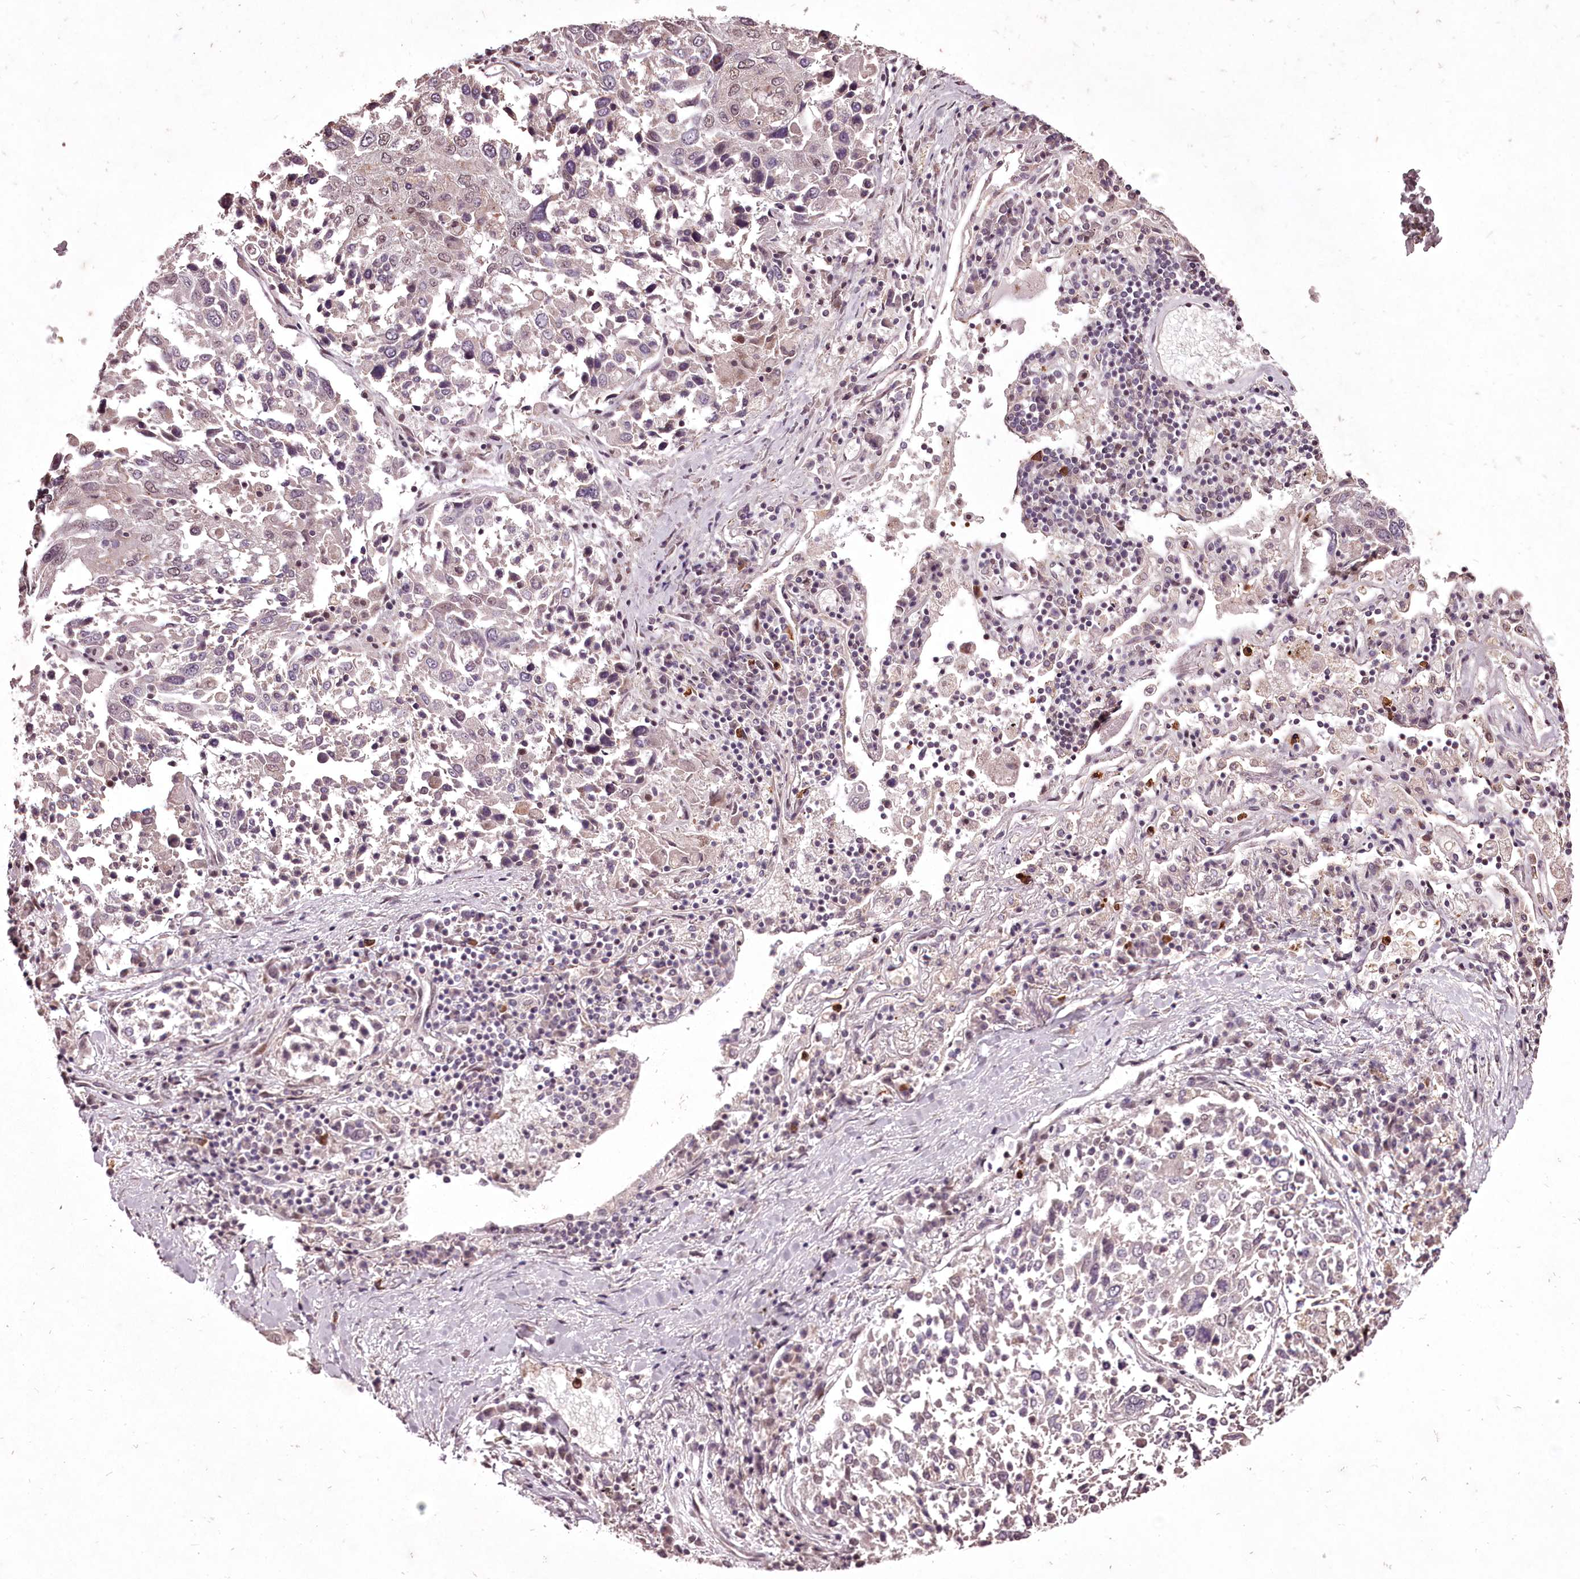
{"staining": {"intensity": "weak", "quantity": "25%-75%", "location": "nuclear"}, "tissue": "lung cancer", "cell_type": "Tumor cells", "image_type": "cancer", "snomed": [{"axis": "morphology", "description": "Squamous cell carcinoma, NOS"}, {"axis": "topography", "description": "Lung"}], "caption": "Protein analysis of lung cancer (squamous cell carcinoma) tissue reveals weak nuclear staining in approximately 25%-75% of tumor cells.", "gene": "ADRA1D", "patient": {"sex": "male", "age": 65}}